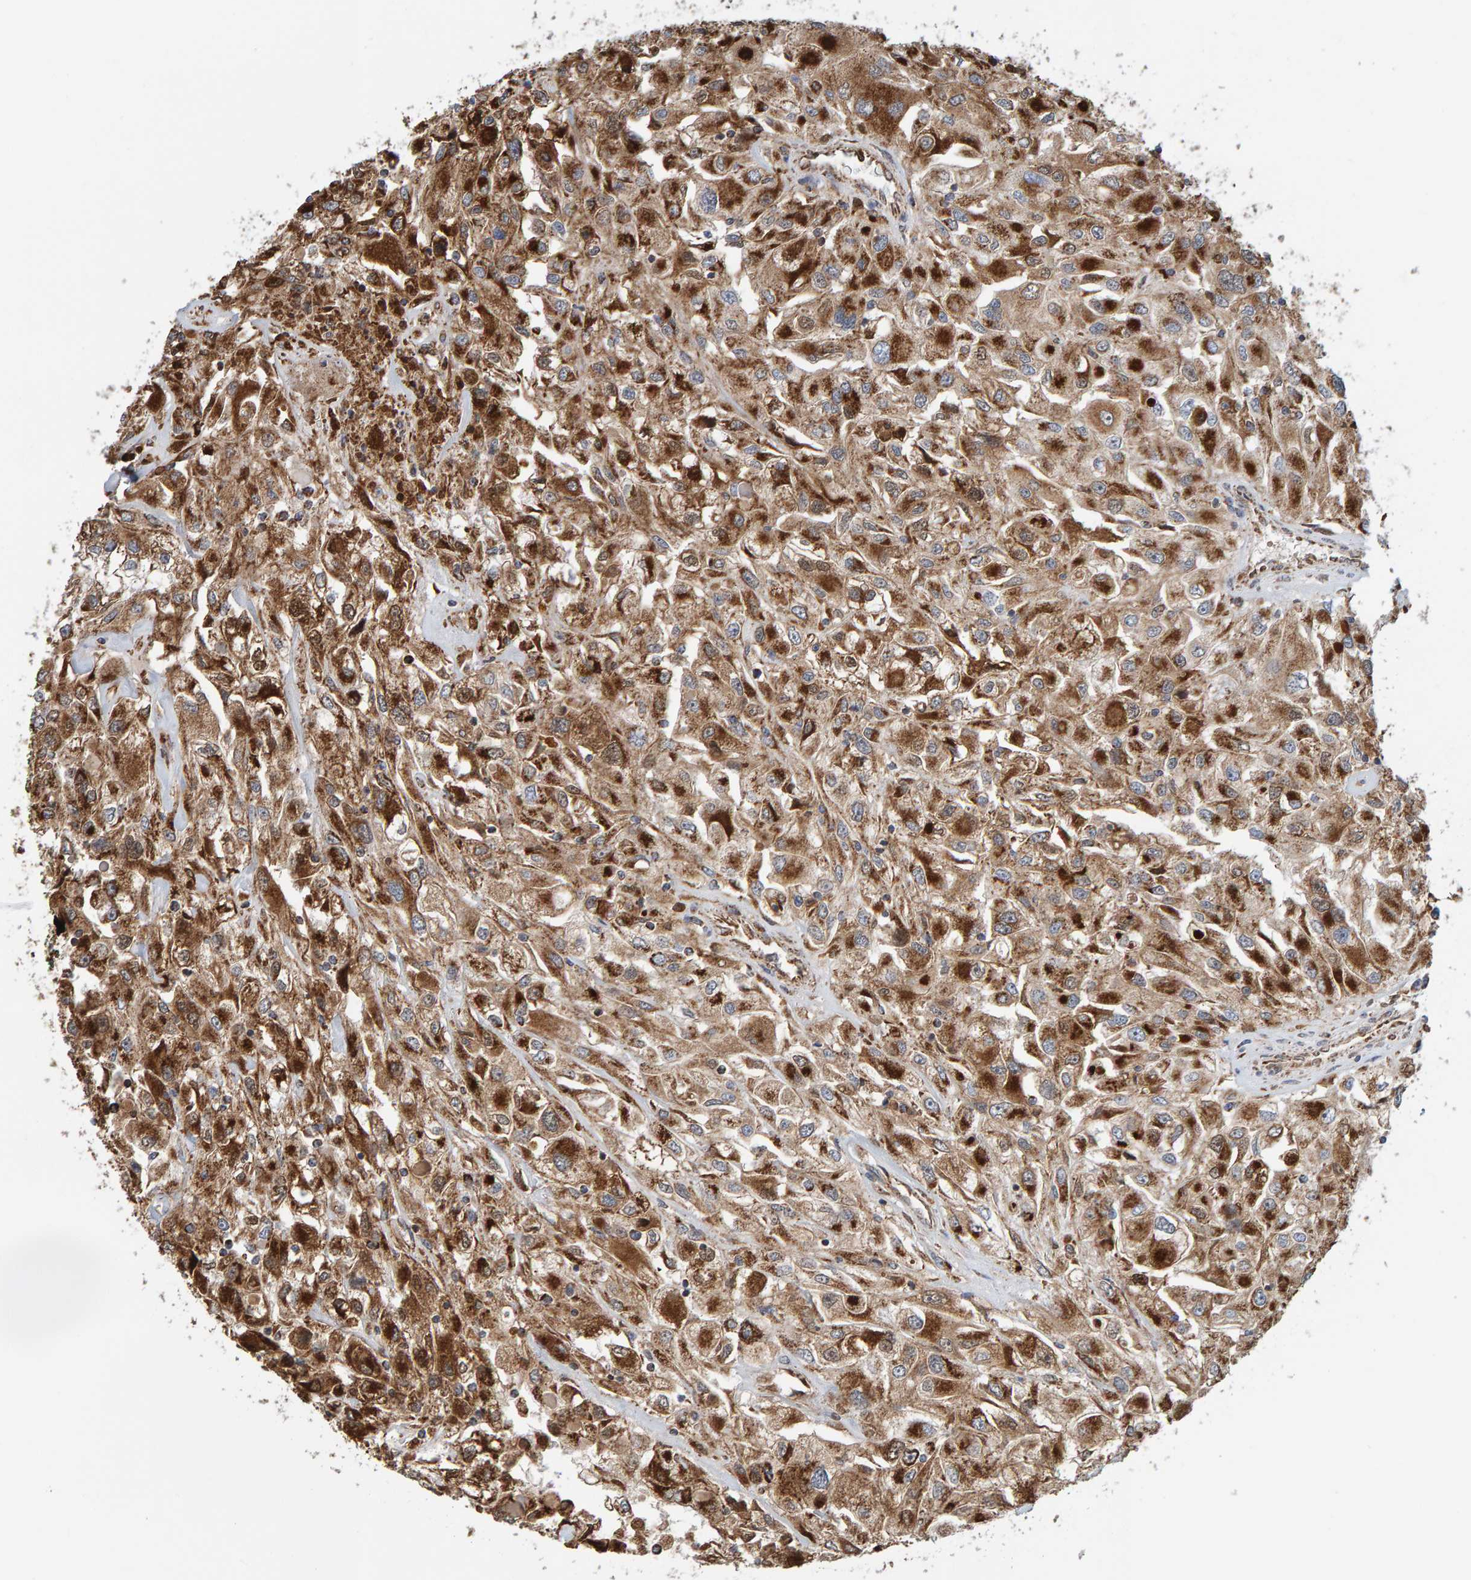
{"staining": {"intensity": "strong", "quantity": ">75%", "location": "cytoplasmic/membranous"}, "tissue": "renal cancer", "cell_type": "Tumor cells", "image_type": "cancer", "snomed": [{"axis": "morphology", "description": "Adenocarcinoma, NOS"}, {"axis": "topography", "description": "Kidney"}], "caption": "This photomicrograph shows renal adenocarcinoma stained with IHC to label a protein in brown. The cytoplasmic/membranous of tumor cells show strong positivity for the protein. Nuclei are counter-stained blue.", "gene": "MRPL45", "patient": {"sex": "female", "age": 52}}